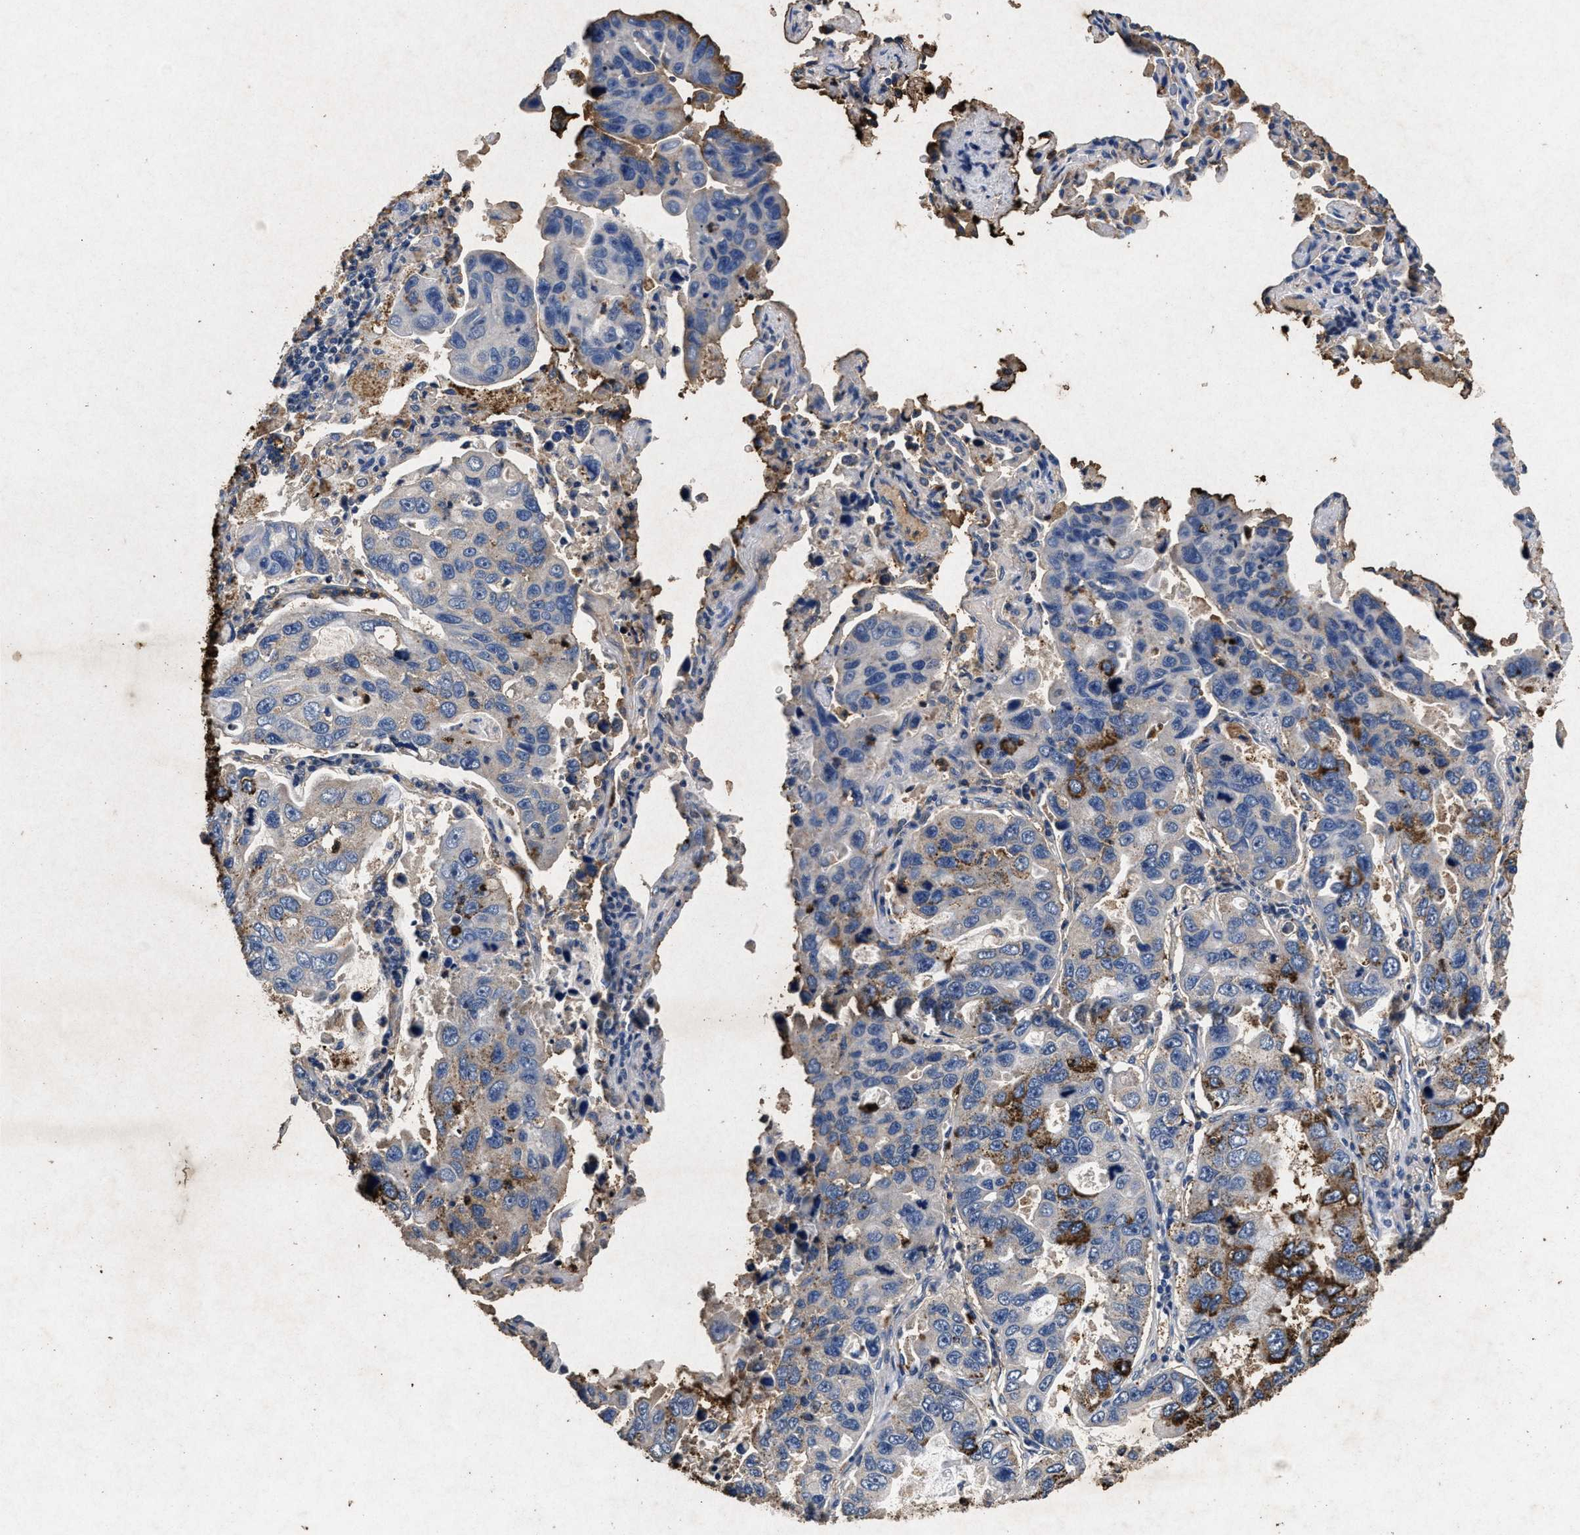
{"staining": {"intensity": "moderate", "quantity": "<25%", "location": "cytoplasmic/membranous"}, "tissue": "lung cancer", "cell_type": "Tumor cells", "image_type": "cancer", "snomed": [{"axis": "morphology", "description": "Adenocarcinoma, NOS"}, {"axis": "topography", "description": "Lung"}], "caption": "The immunohistochemical stain highlights moderate cytoplasmic/membranous expression in tumor cells of lung adenocarcinoma tissue. (brown staining indicates protein expression, while blue staining denotes nuclei).", "gene": "LTB4R2", "patient": {"sex": "male", "age": 64}}